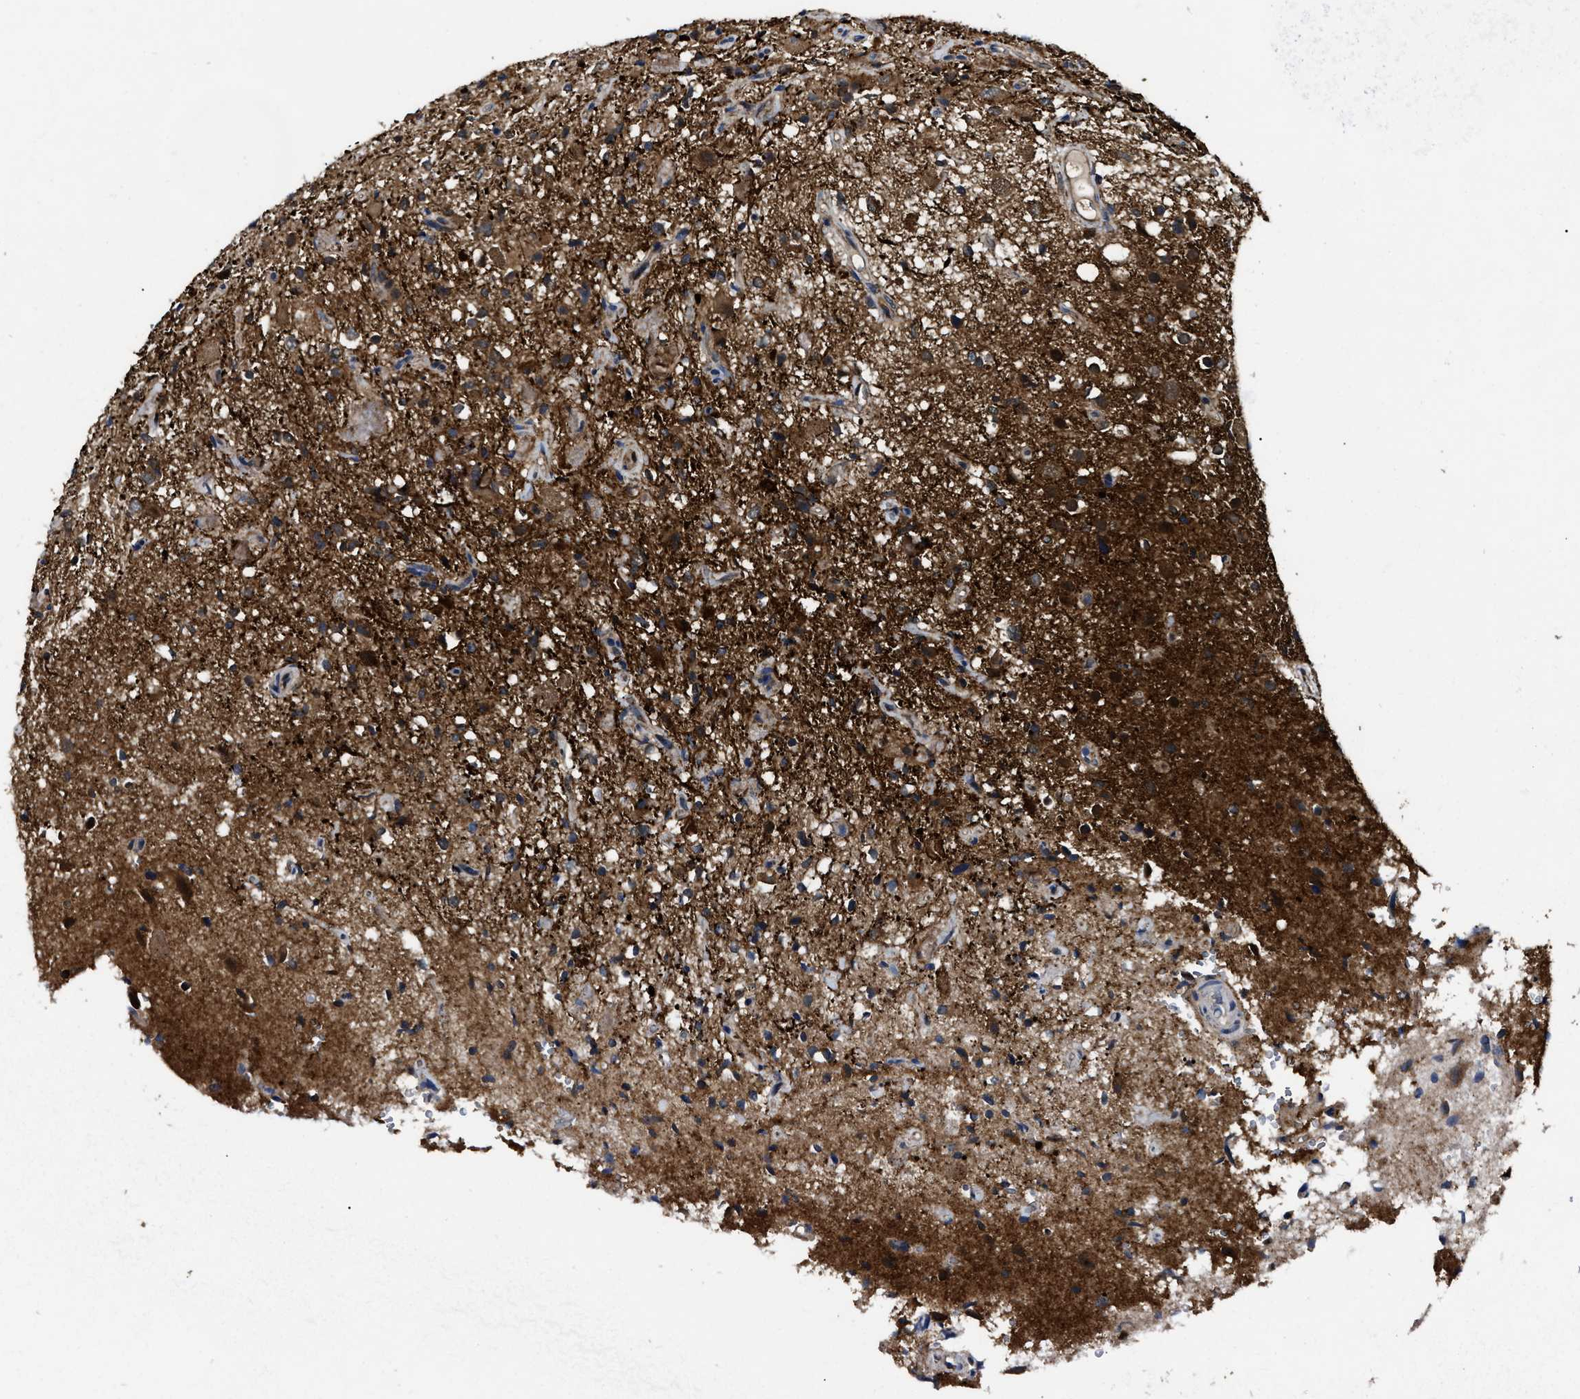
{"staining": {"intensity": "strong", "quantity": ">75%", "location": "cytoplasmic/membranous"}, "tissue": "glioma", "cell_type": "Tumor cells", "image_type": "cancer", "snomed": [{"axis": "morphology", "description": "Glioma, malignant, High grade"}, {"axis": "topography", "description": "Brain"}], "caption": "Approximately >75% of tumor cells in human glioma exhibit strong cytoplasmic/membranous protein staining as visualized by brown immunohistochemical staining.", "gene": "GET4", "patient": {"sex": "male", "age": 33}}